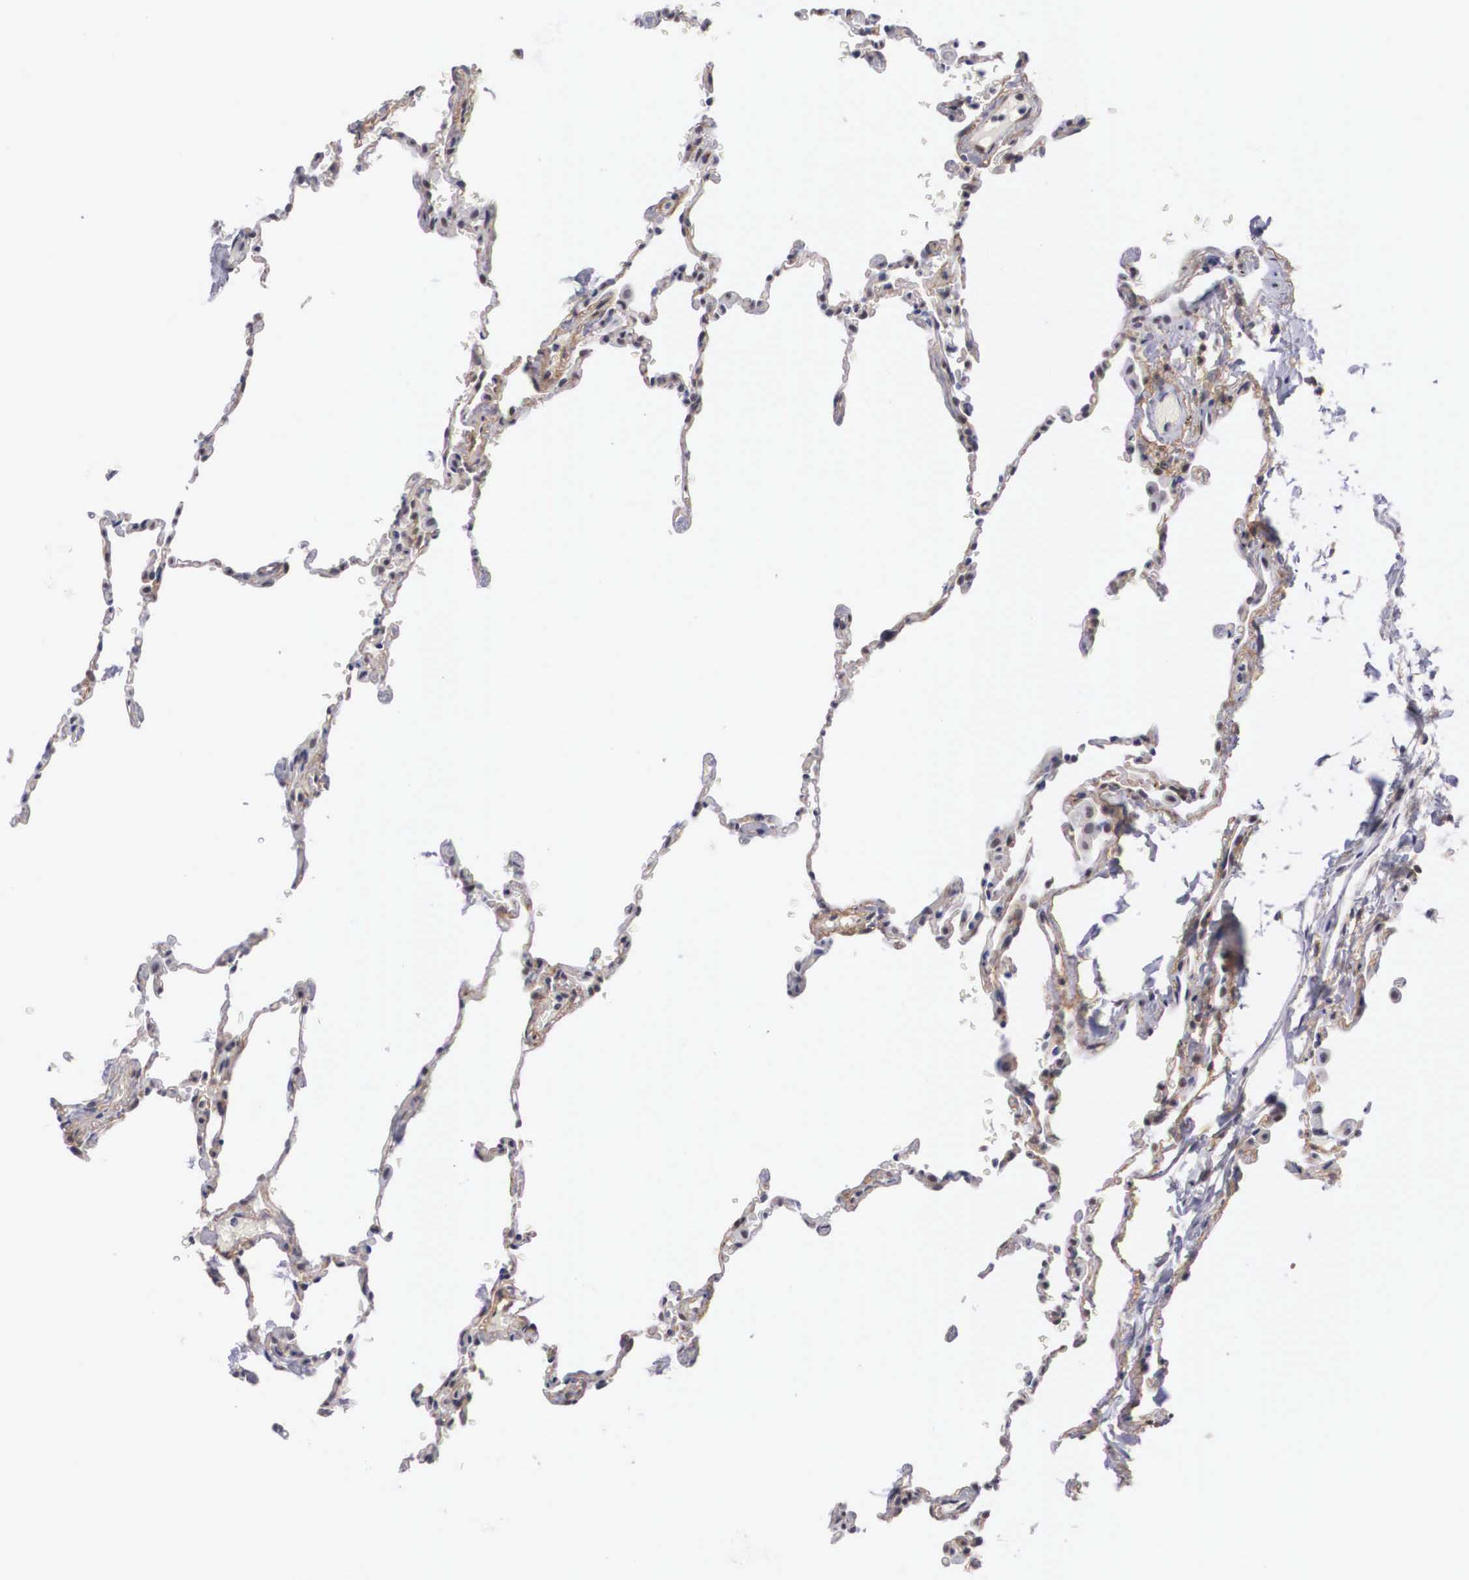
{"staining": {"intensity": "negative", "quantity": "none", "location": "none"}, "tissue": "lung", "cell_type": "Alveolar cells", "image_type": "normal", "snomed": [{"axis": "morphology", "description": "Normal tissue, NOS"}, {"axis": "topography", "description": "Lung"}], "caption": "Protein analysis of benign lung demonstrates no significant expression in alveolar cells.", "gene": "NR4A2", "patient": {"sex": "female", "age": 61}}